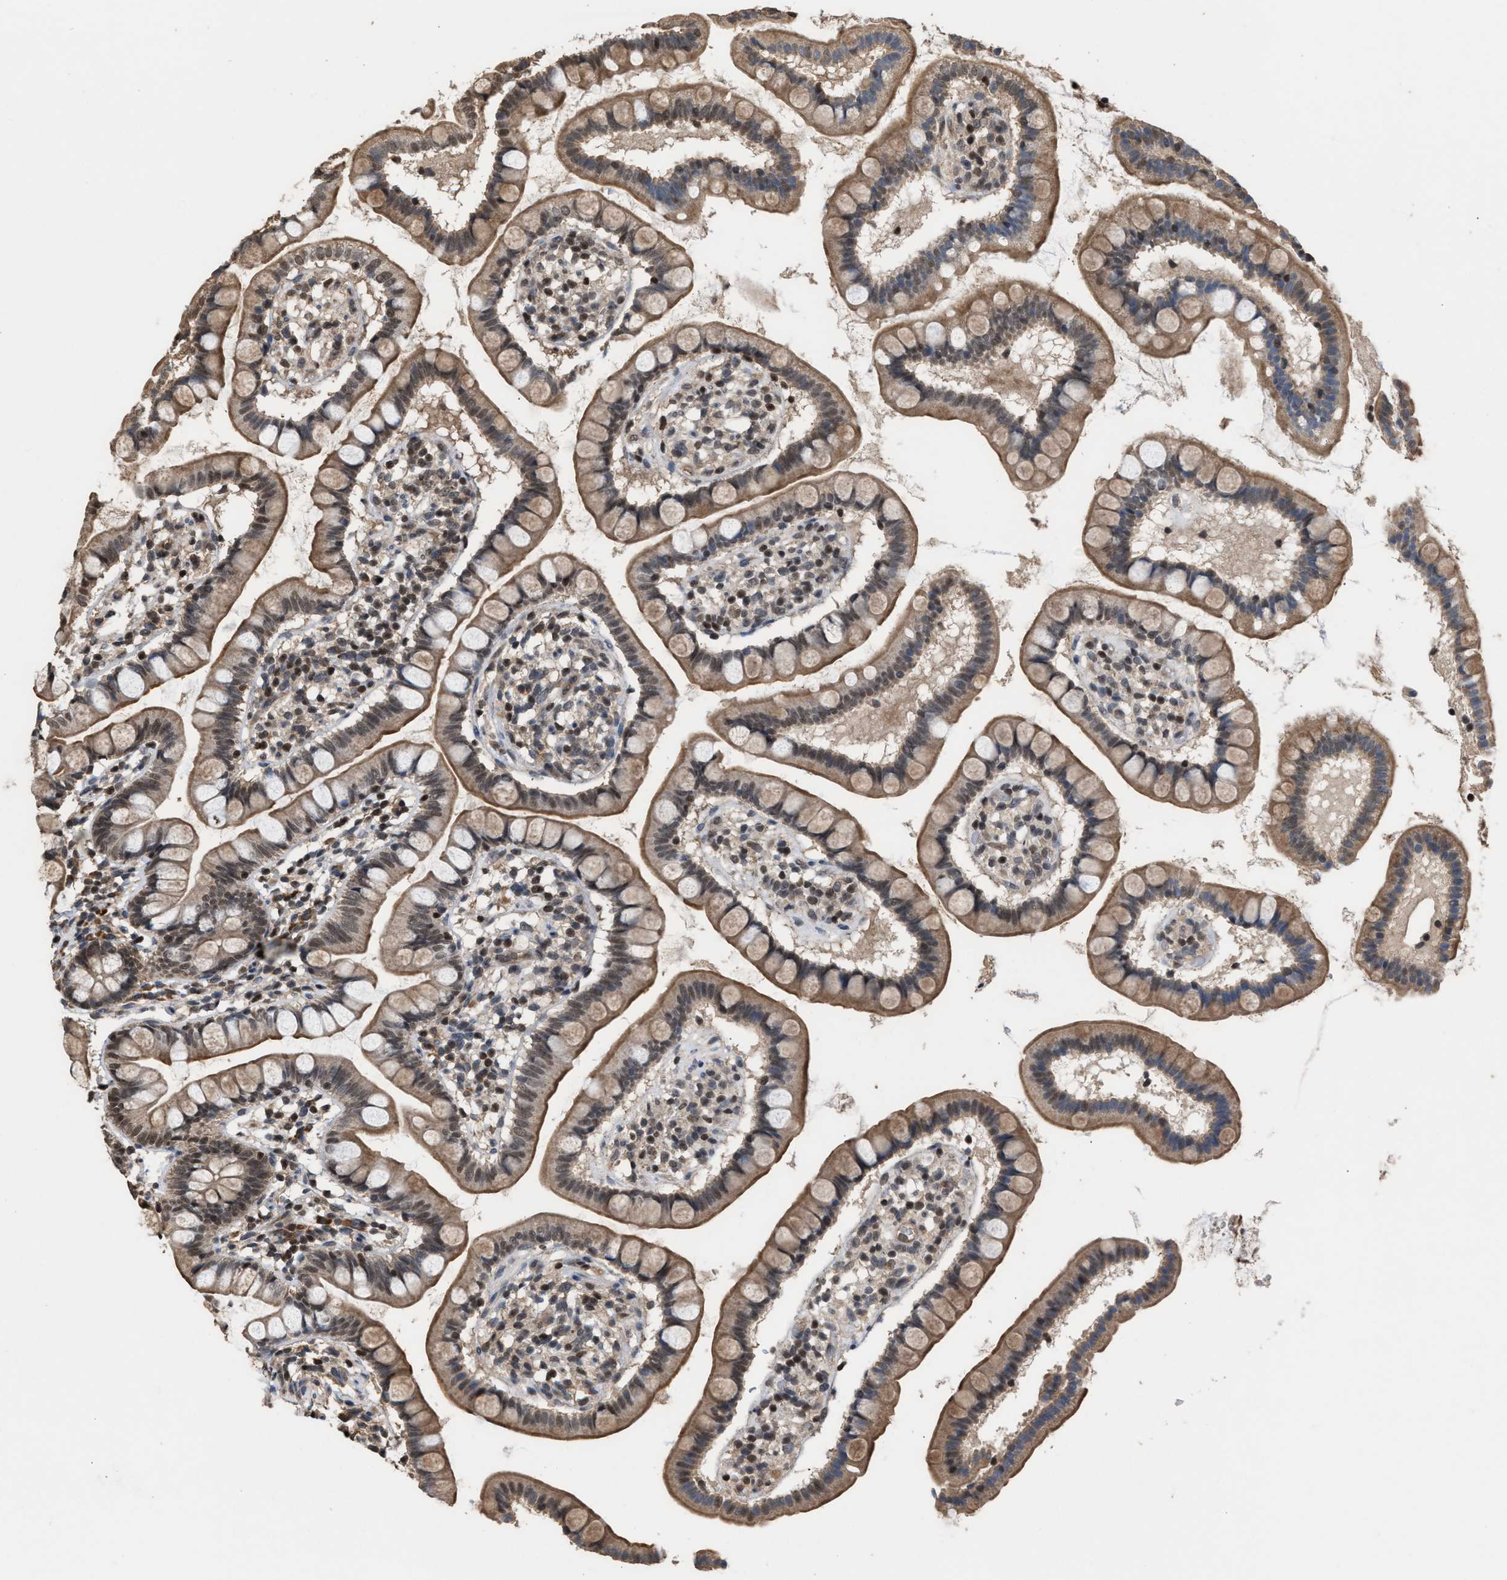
{"staining": {"intensity": "moderate", "quantity": ">75%", "location": "cytoplasmic/membranous"}, "tissue": "small intestine", "cell_type": "Glandular cells", "image_type": "normal", "snomed": [{"axis": "morphology", "description": "Normal tissue, NOS"}, {"axis": "topography", "description": "Small intestine"}], "caption": "Immunohistochemical staining of benign human small intestine shows moderate cytoplasmic/membranous protein positivity in approximately >75% of glandular cells. Immunohistochemistry stains the protein in brown and the nuclei are stained blue.", "gene": "C9orf78", "patient": {"sex": "female", "age": 84}}